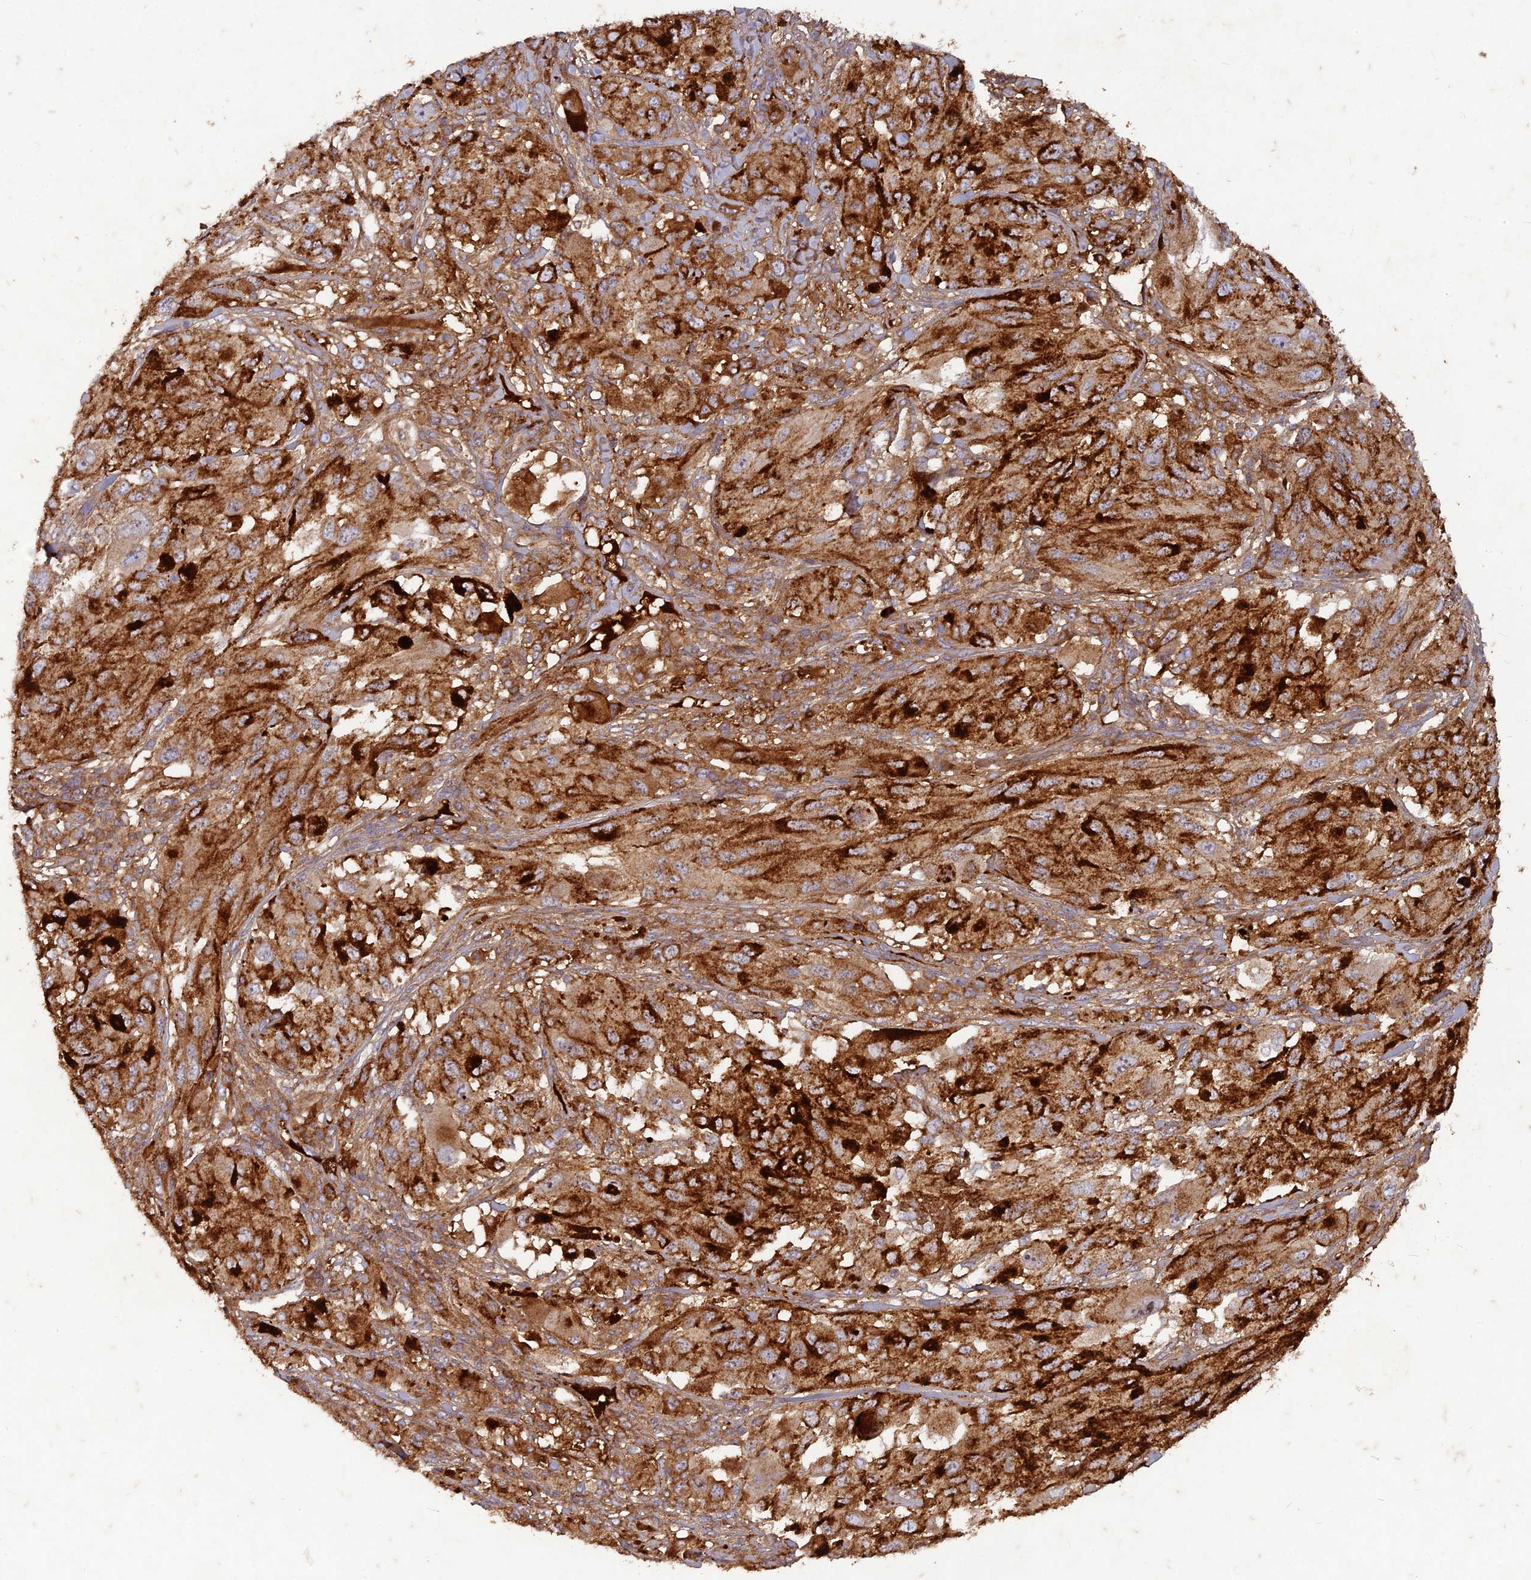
{"staining": {"intensity": "moderate", "quantity": ">75%", "location": "cytoplasmic/membranous"}, "tissue": "melanoma", "cell_type": "Tumor cells", "image_type": "cancer", "snomed": [{"axis": "morphology", "description": "Malignant melanoma, NOS"}, {"axis": "topography", "description": "Skin"}], "caption": "About >75% of tumor cells in malignant melanoma demonstrate moderate cytoplasmic/membranous protein staining as visualized by brown immunohistochemical staining.", "gene": "TCF25", "patient": {"sex": "female", "age": 91}}